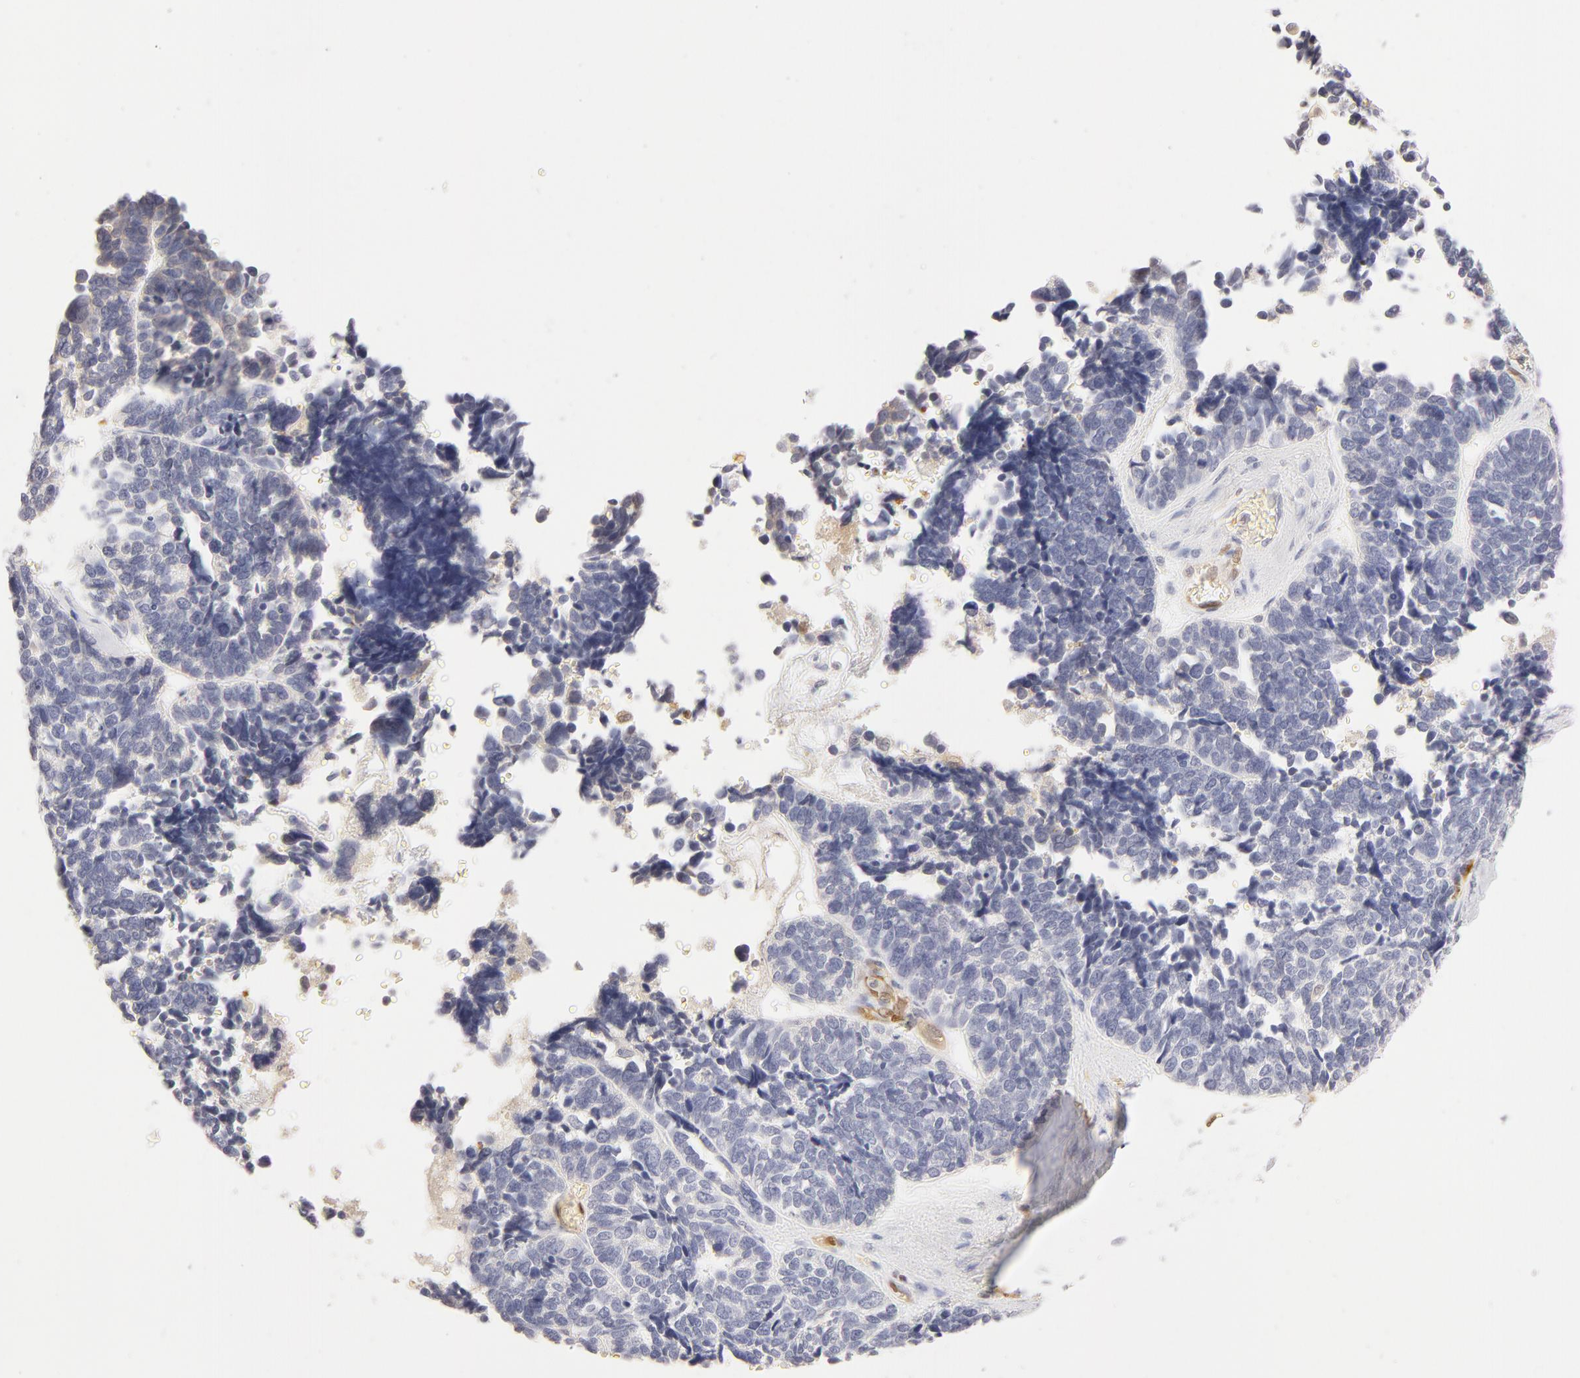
{"staining": {"intensity": "negative", "quantity": "none", "location": "none"}, "tissue": "ovarian cancer", "cell_type": "Tumor cells", "image_type": "cancer", "snomed": [{"axis": "morphology", "description": "Cystadenocarcinoma, serous, NOS"}, {"axis": "topography", "description": "Ovary"}], "caption": "Immunohistochemistry of serous cystadenocarcinoma (ovarian) shows no positivity in tumor cells.", "gene": "CA2", "patient": {"sex": "female", "age": 77}}